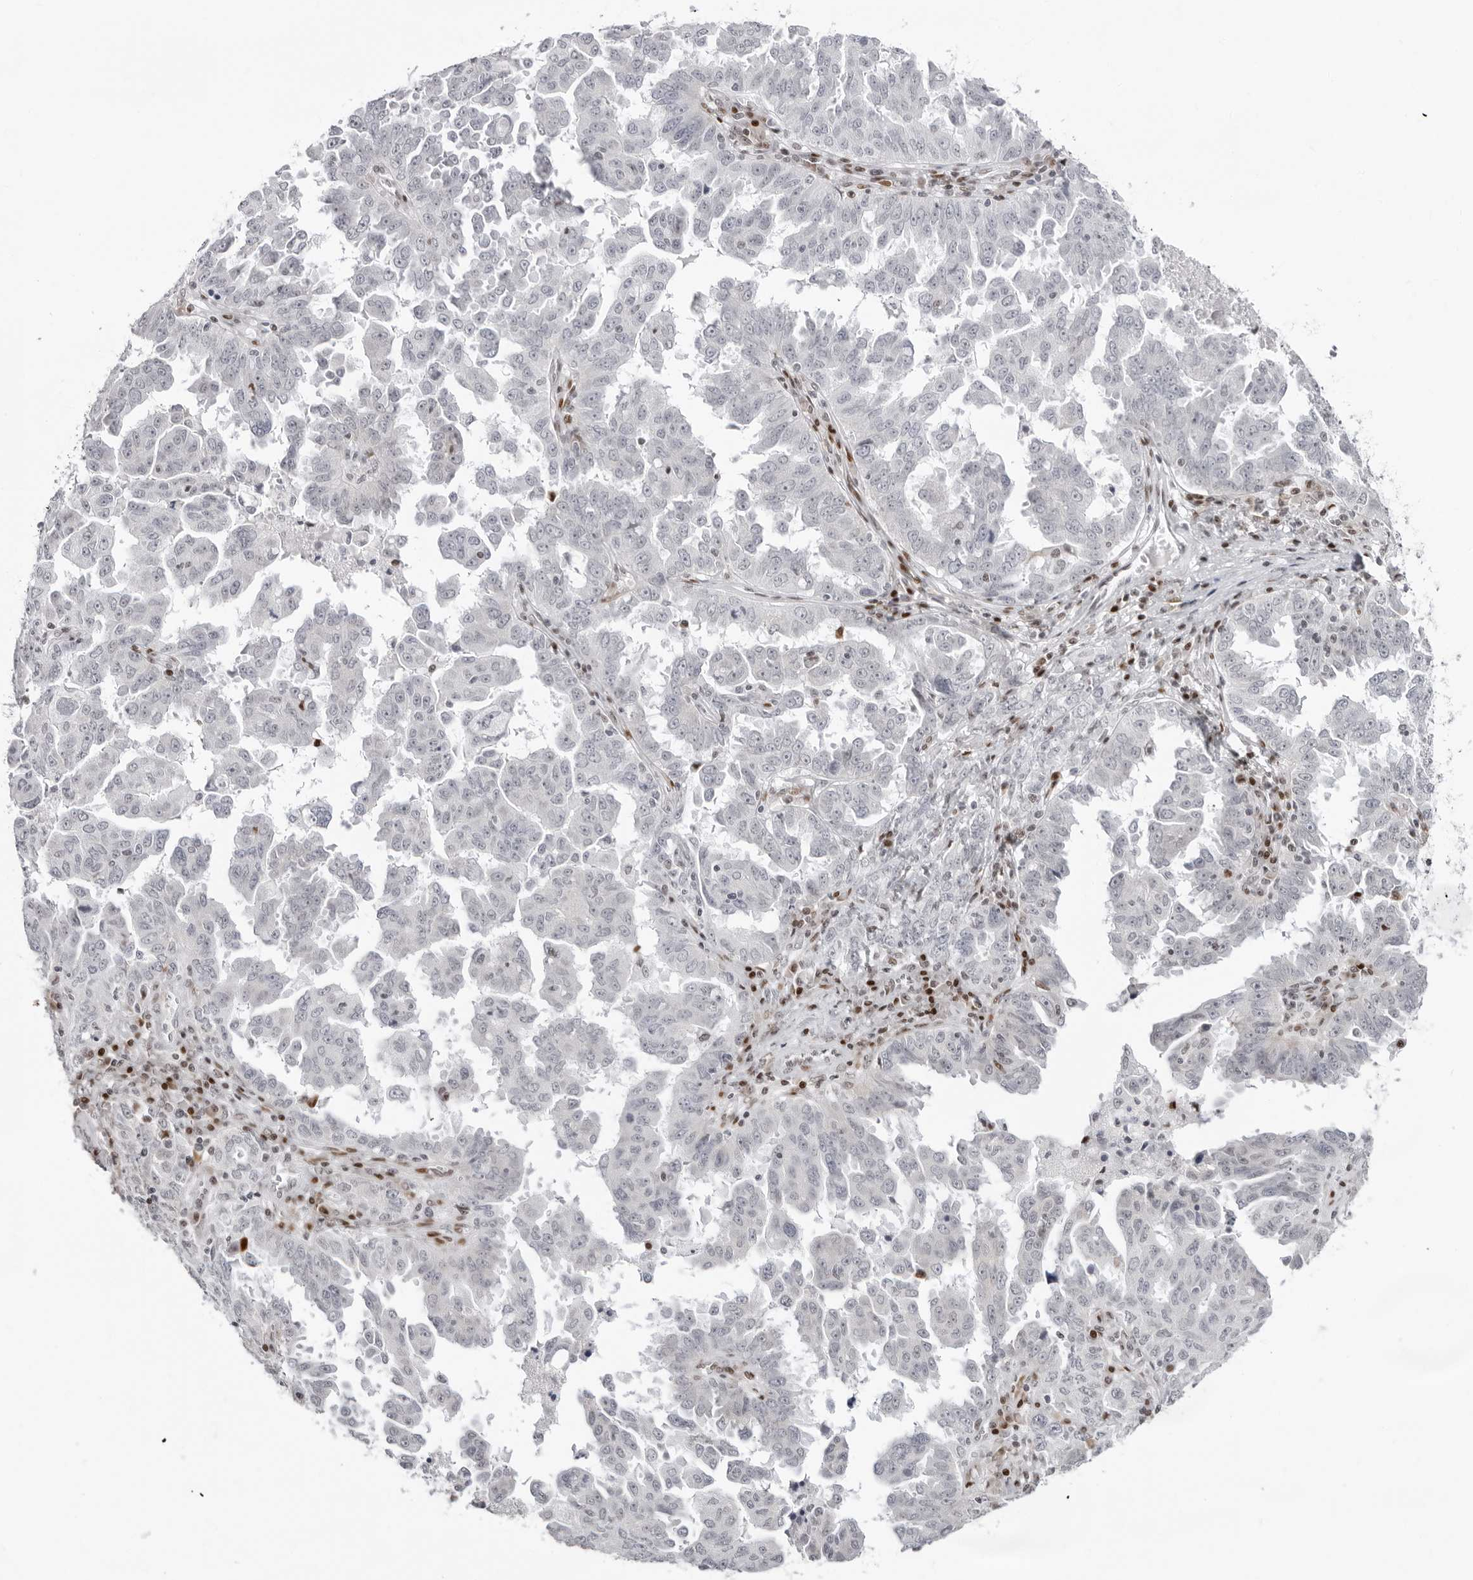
{"staining": {"intensity": "negative", "quantity": "none", "location": "none"}, "tissue": "ovarian cancer", "cell_type": "Tumor cells", "image_type": "cancer", "snomed": [{"axis": "morphology", "description": "Carcinoma, endometroid"}, {"axis": "topography", "description": "Ovary"}], "caption": "High power microscopy histopathology image of an immunohistochemistry photomicrograph of ovarian cancer (endometroid carcinoma), revealing no significant expression in tumor cells. (DAB (3,3'-diaminobenzidine) immunohistochemistry, high magnification).", "gene": "NTPCR", "patient": {"sex": "female", "age": 62}}